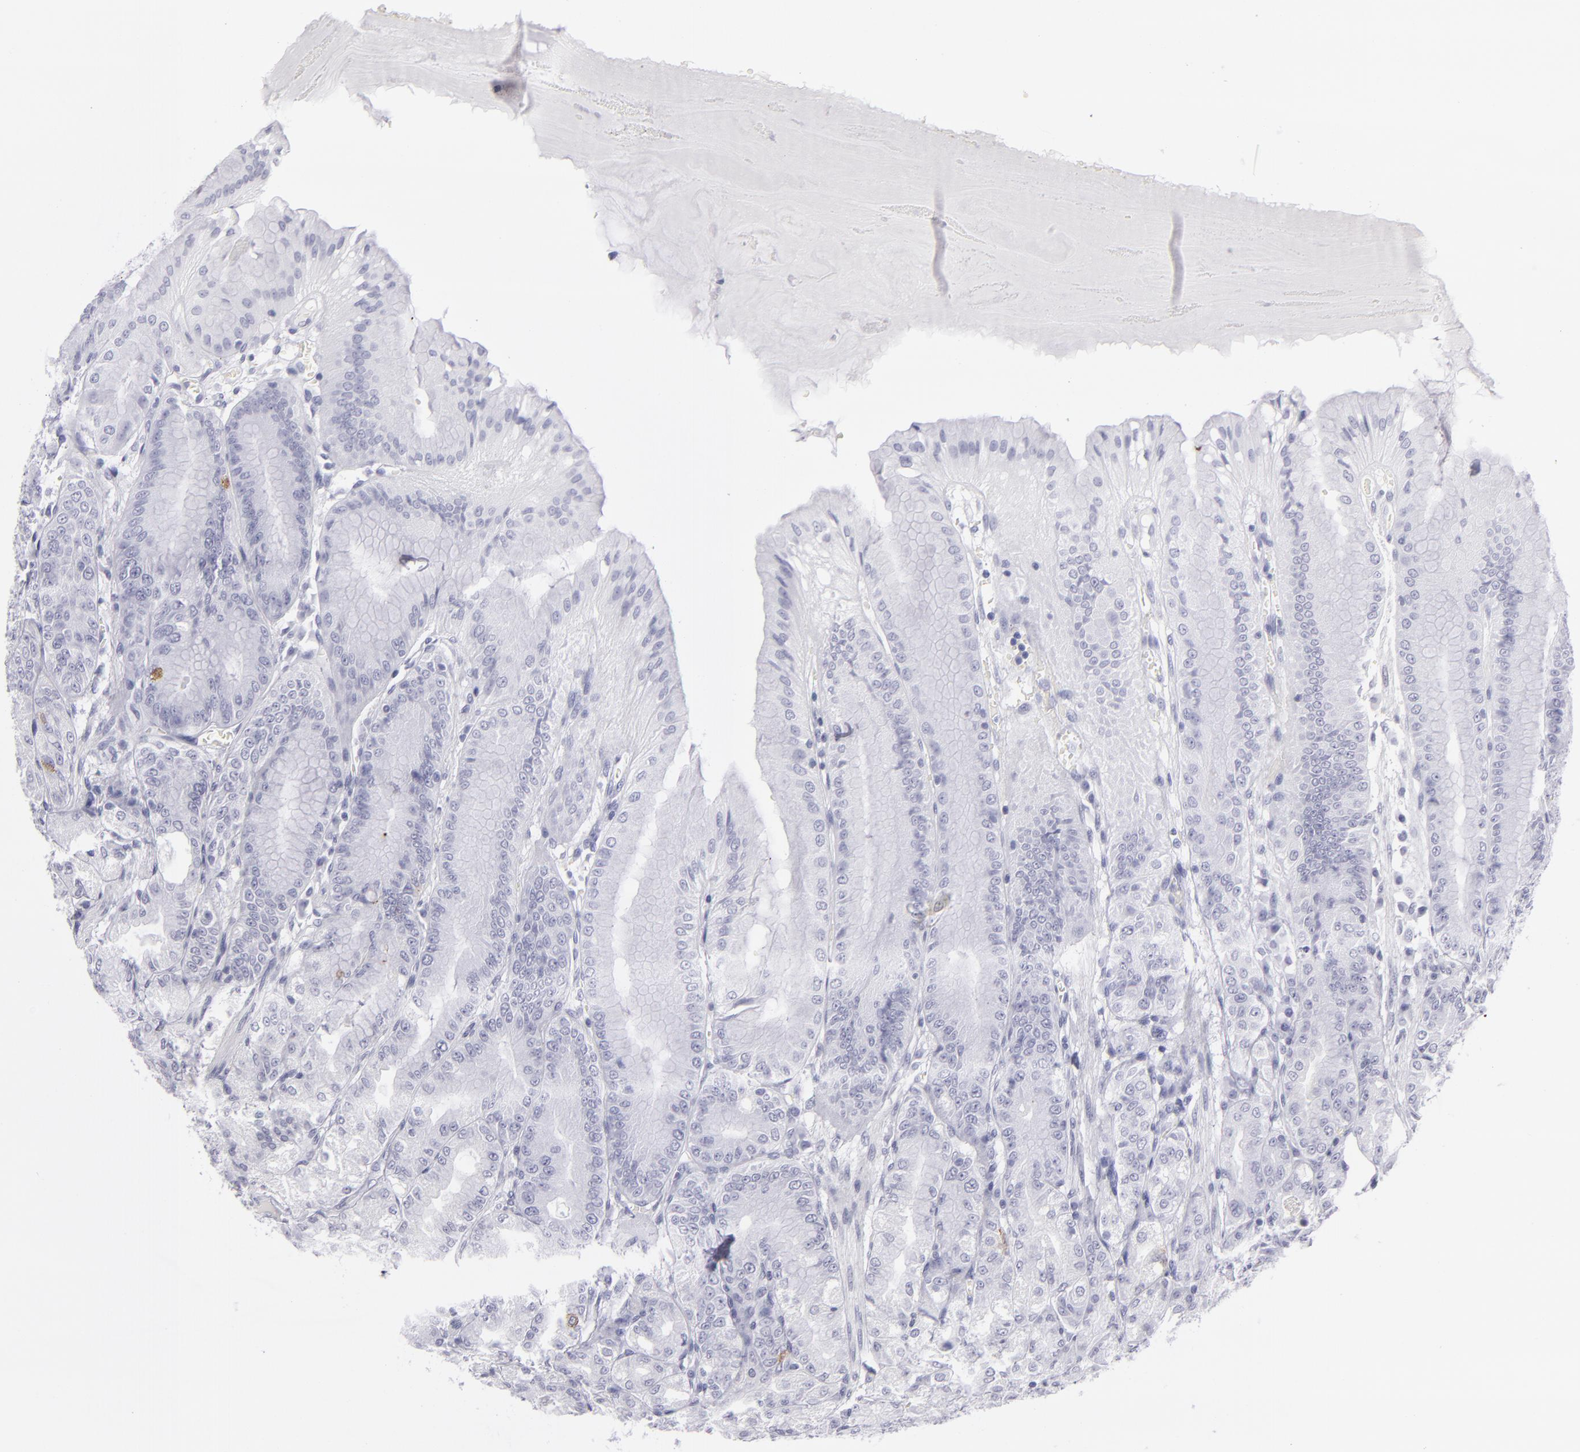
{"staining": {"intensity": "negative", "quantity": "none", "location": "none"}, "tissue": "stomach", "cell_type": "Glandular cells", "image_type": "normal", "snomed": [{"axis": "morphology", "description": "Normal tissue, NOS"}, {"axis": "topography", "description": "Stomach, lower"}], "caption": "Immunohistochemistry of unremarkable stomach exhibits no staining in glandular cells.", "gene": "VIL1", "patient": {"sex": "male", "age": 71}}